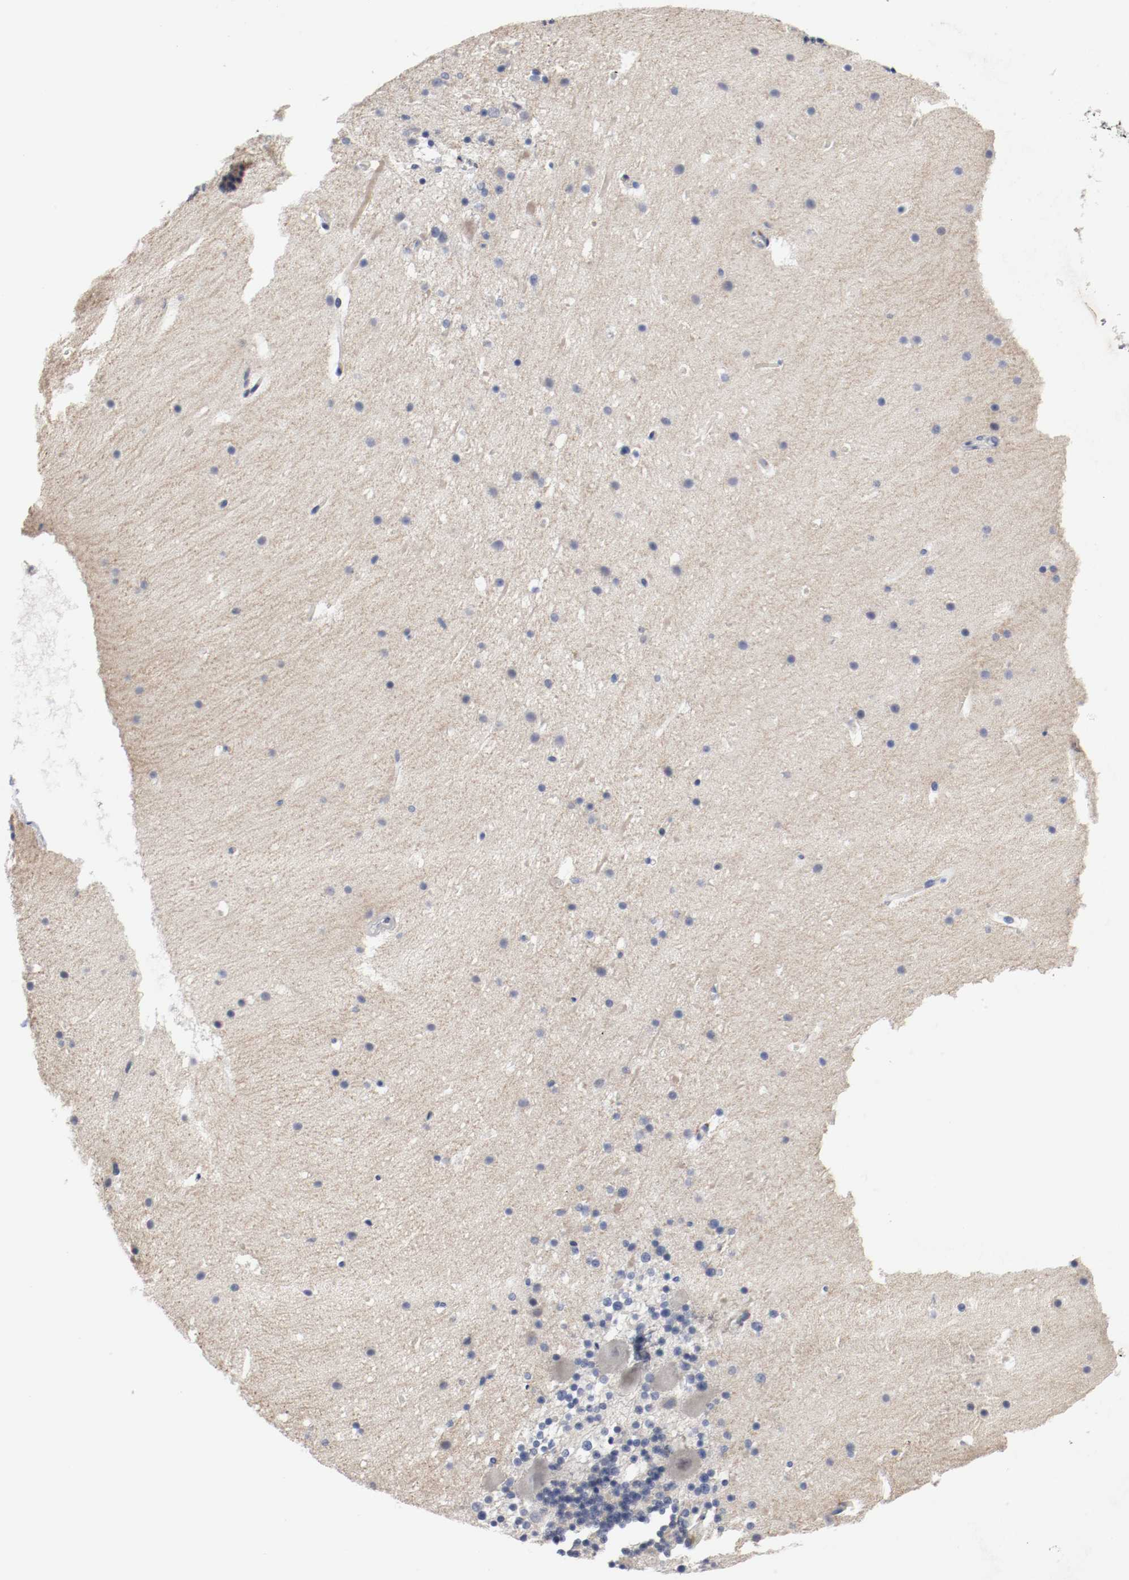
{"staining": {"intensity": "negative", "quantity": "none", "location": "none"}, "tissue": "cerebellum", "cell_type": "Cells in granular layer", "image_type": "normal", "snomed": [{"axis": "morphology", "description": "Normal tissue, NOS"}, {"axis": "topography", "description": "Cerebellum"}], "caption": "Cerebellum stained for a protein using immunohistochemistry demonstrates no staining cells in granular layer.", "gene": "MCM6", "patient": {"sex": "male", "age": 45}}